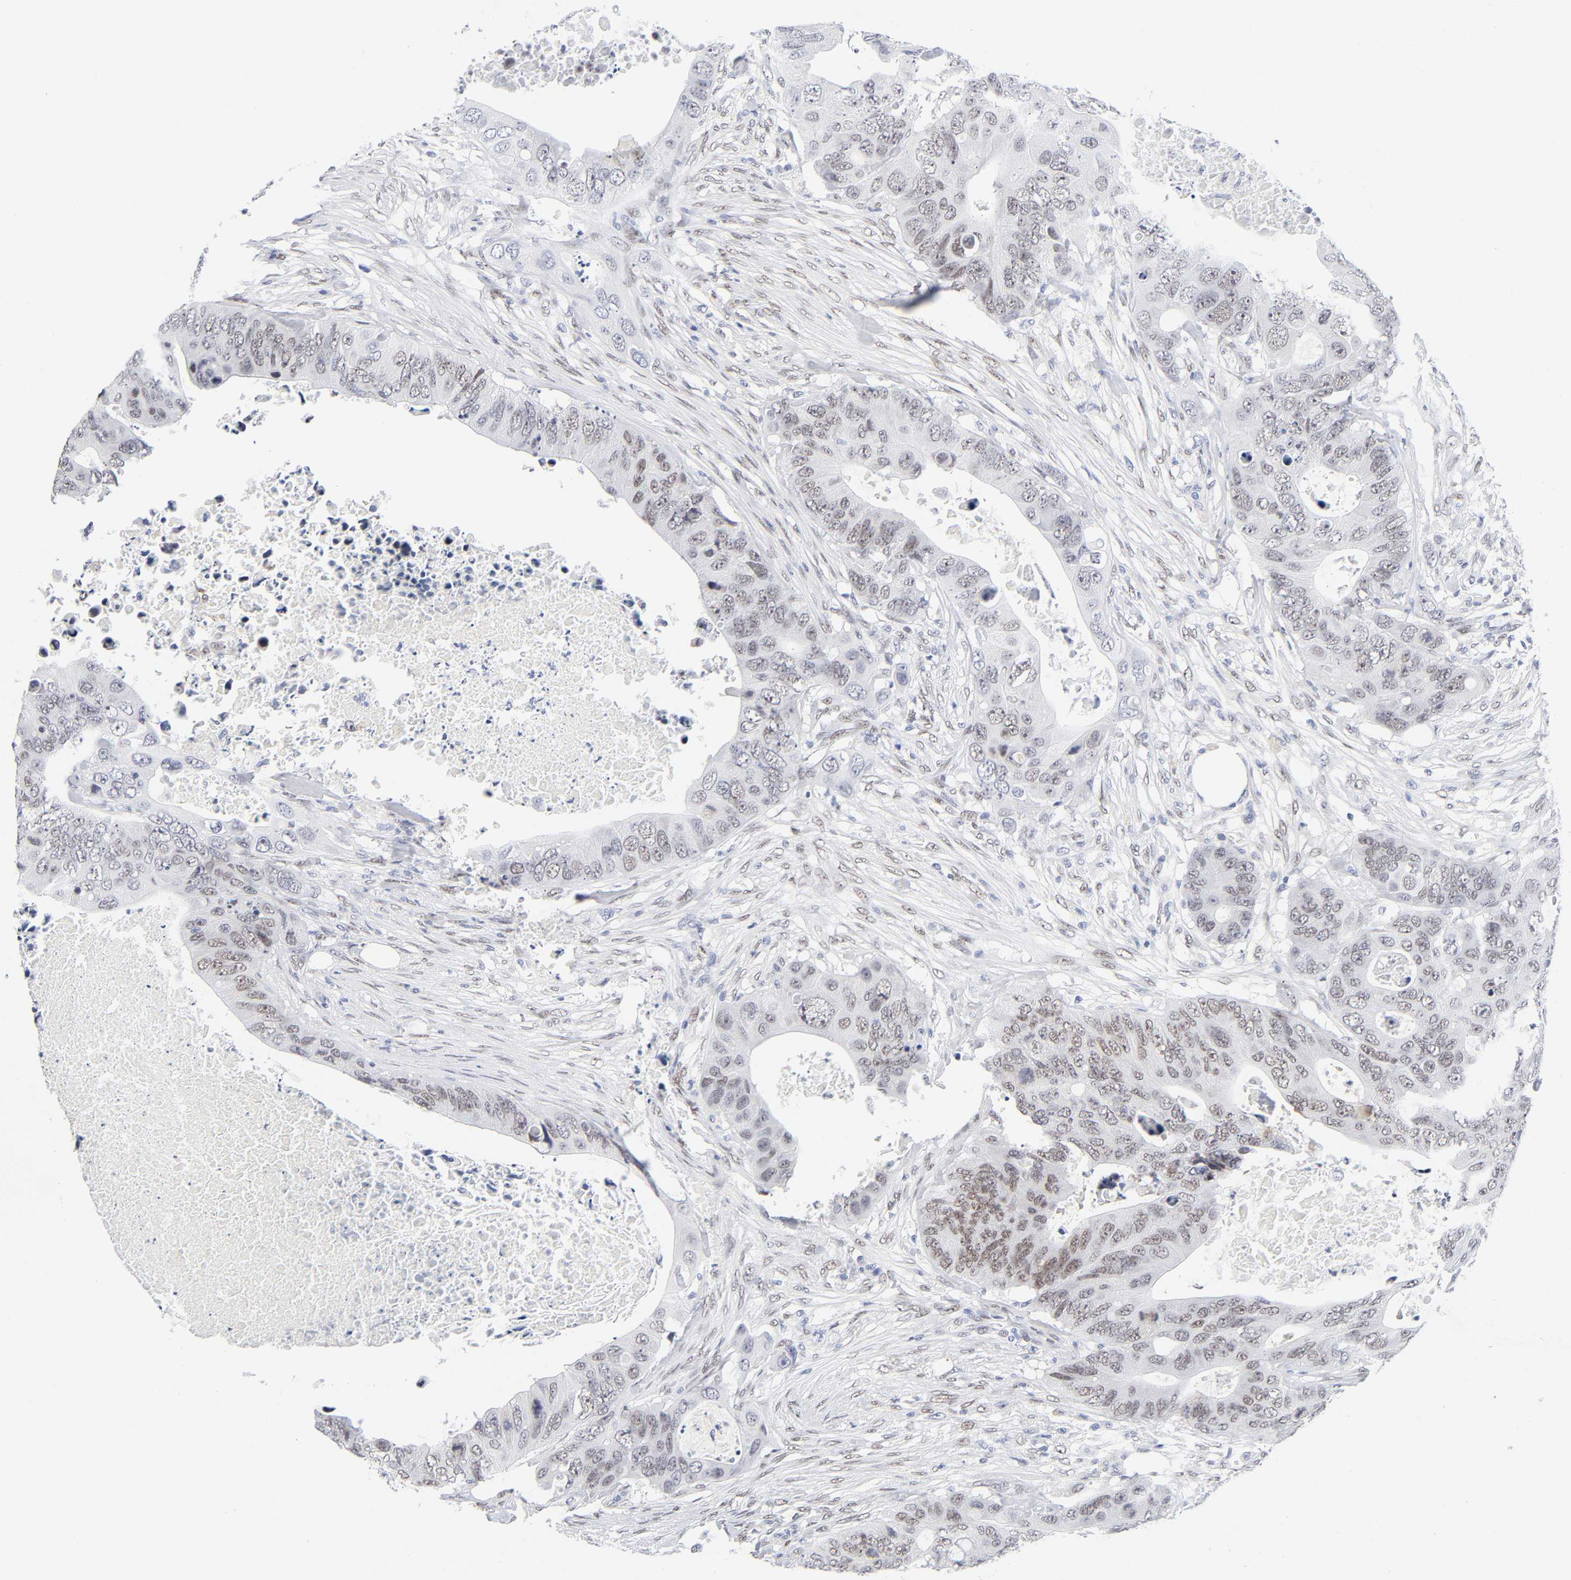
{"staining": {"intensity": "weak", "quantity": "25%-75%", "location": "nuclear"}, "tissue": "colorectal cancer", "cell_type": "Tumor cells", "image_type": "cancer", "snomed": [{"axis": "morphology", "description": "Adenocarcinoma, NOS"}, {"axis": "topography", "description": "Colon"}], "caption": "Colorectal cancer (adenocarcinoma) was stained to show a protein in brown. There is low levels of weak nuclear staining in about 25%-75% of tumor cells.", "gene": "NFIC", "patient": {"sex": "male", "age": 71}}